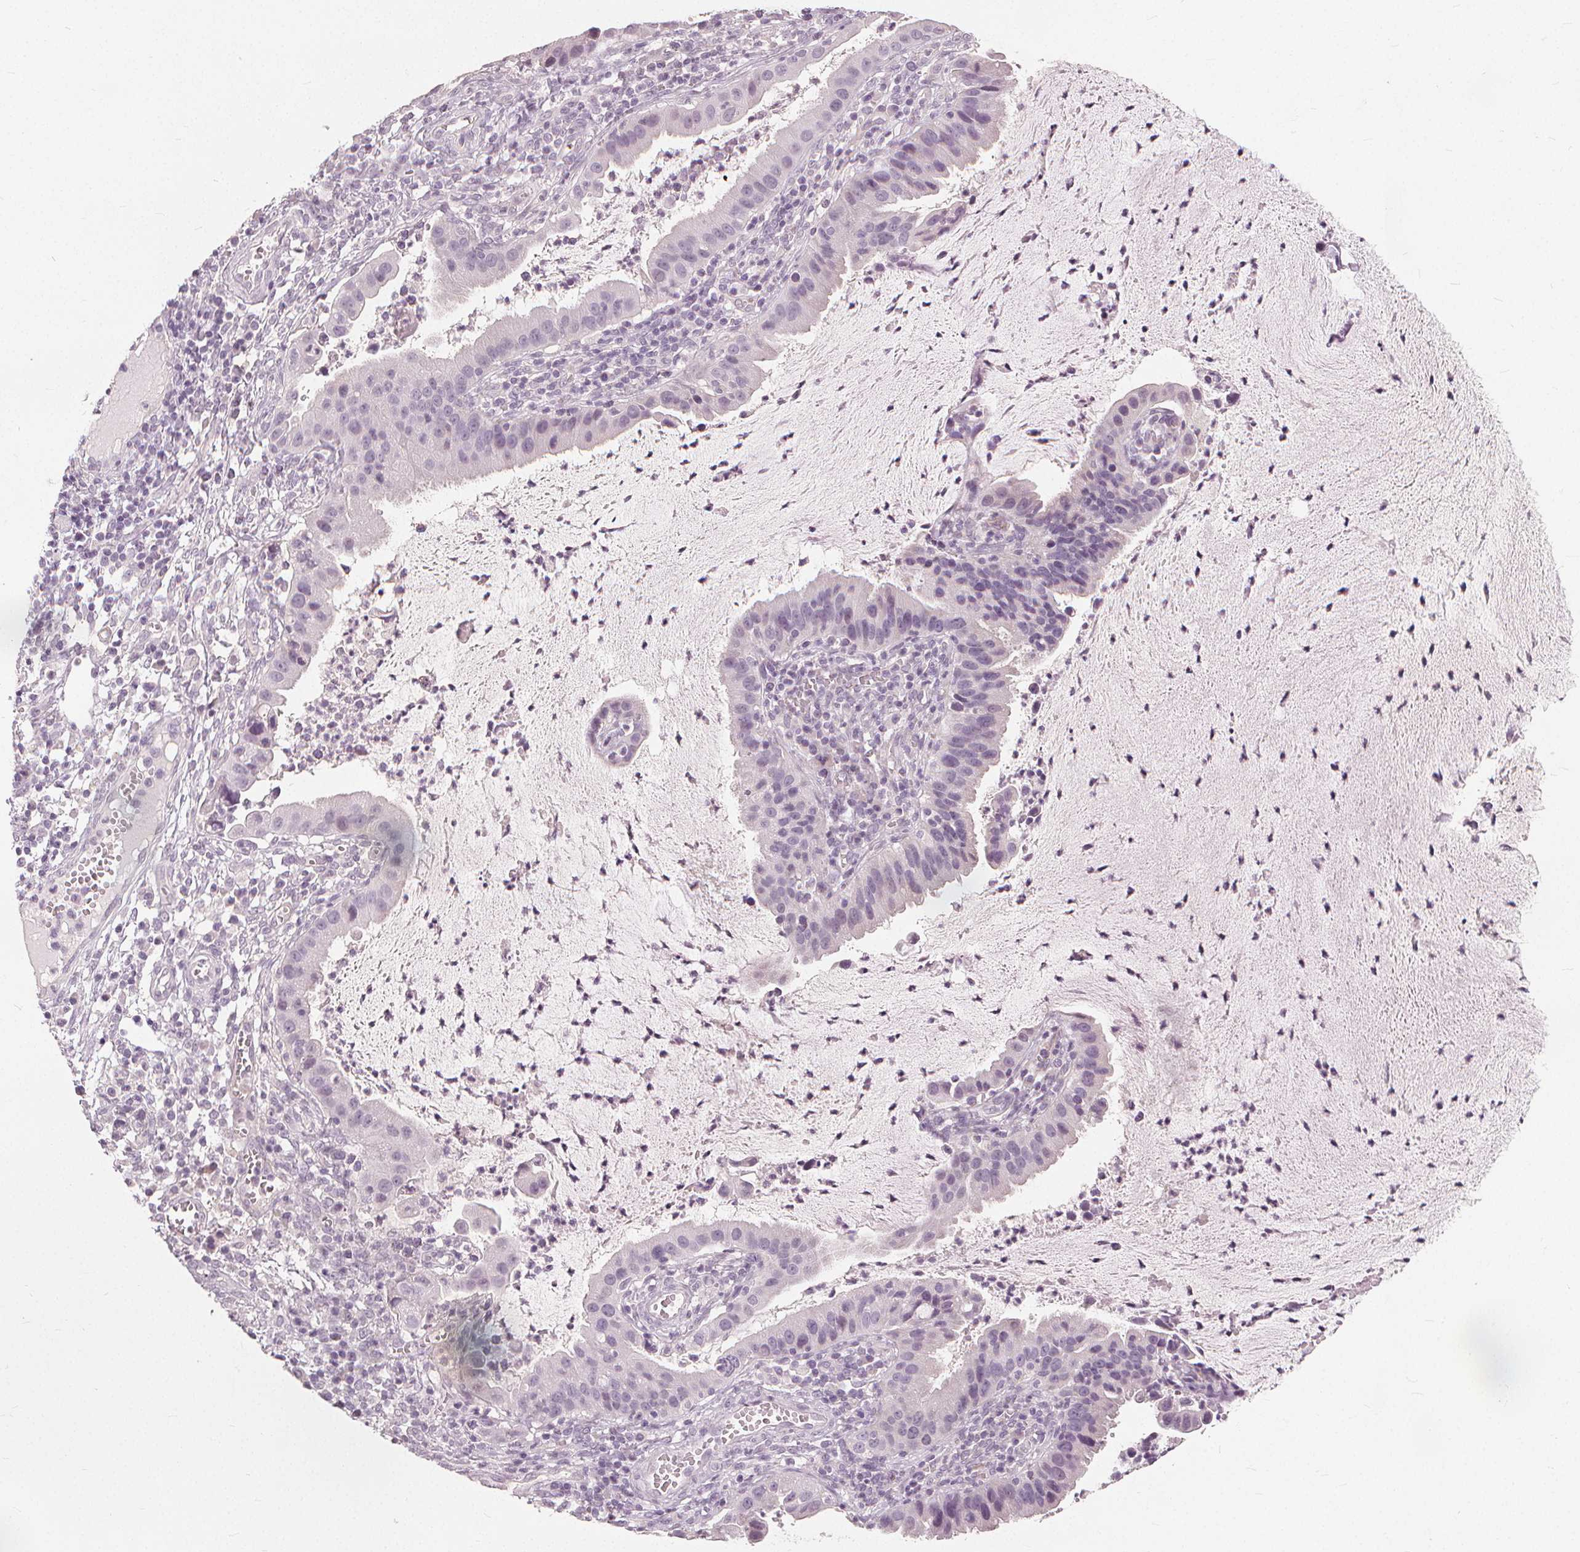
{"staining": {"intensity": "negative", "quantity": "none", "location": "none"}, "tissue": "cervical cancer", "cell_type": "Tumor cells", "image_type": "cancer", "snomed": [{"axis": "morphology", "description": "Adenocarcinoma, NOS"}, {"axis": "topography", "description": "Cervix"}], "caption": "The immunohistochemistry (IHC) photomicrograph has no significant expression in tumor cells of cervical adenocarcinoma tissue.", "gene": "SFTPD", "patient": {"sex": "female", "age": 34}}